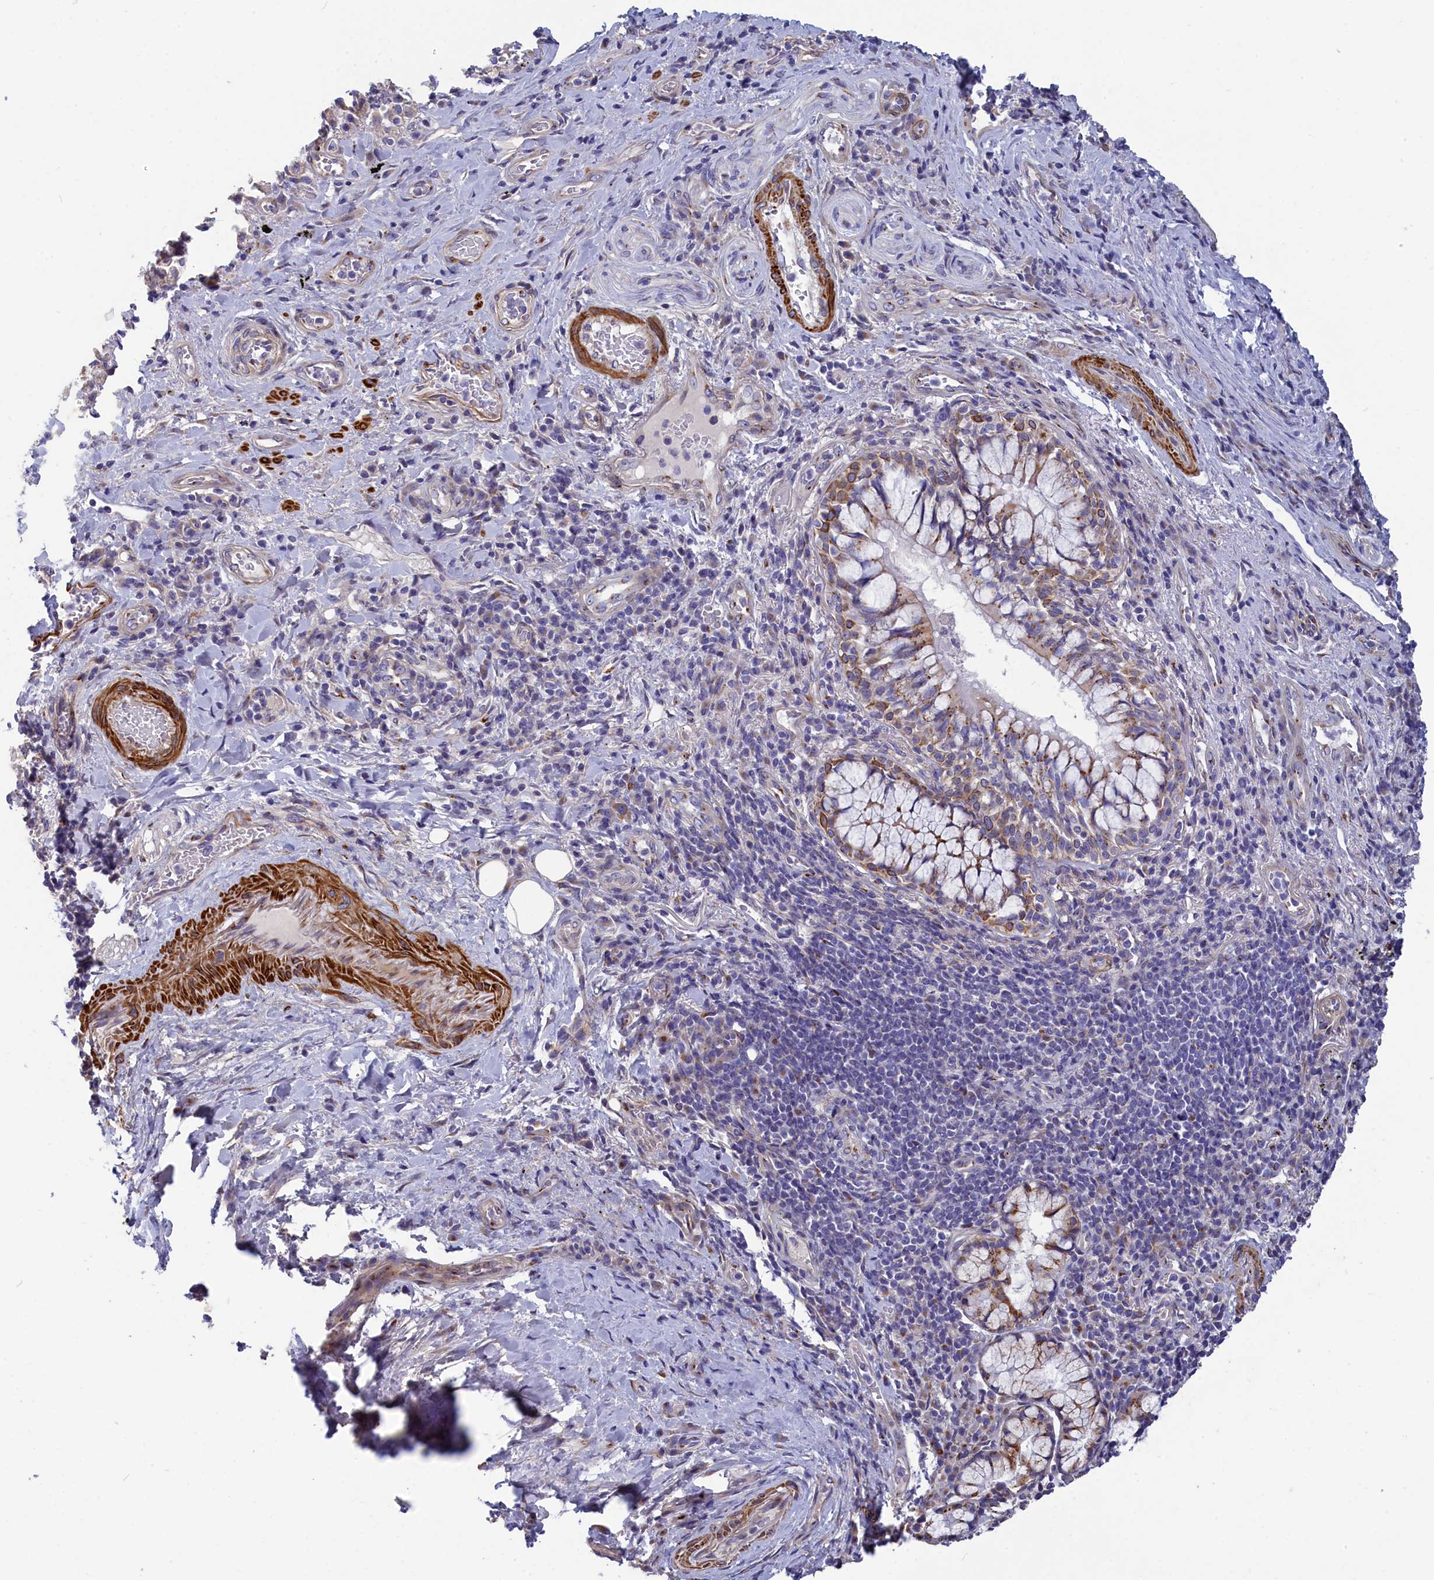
{"staining": {"intensity": "weak", "quantity": "<25%", "location": "cytoplasmic/membranous"}, "tissue": "adipose tissue", "cell_type": "Adipocytes", "image_type": "normal", "snomed": [{"axis": "morphology", "description": "Normal tissue, NOS"}, {"axis": "morphology", "description": "Squamous cell carcinoma, NOS"}, {"axis": "topography", "description": "Bronchus"}, {"axis": "topography", "description": "Lung"}], "caption": "Immunohistochemistry photomicrograph of normal human adipose tissue stained for a protein (brown), which reveals no expression in adipocytes.", "gene": "TUBGCP4", "patient": {"sex": "male", "age": 64}}